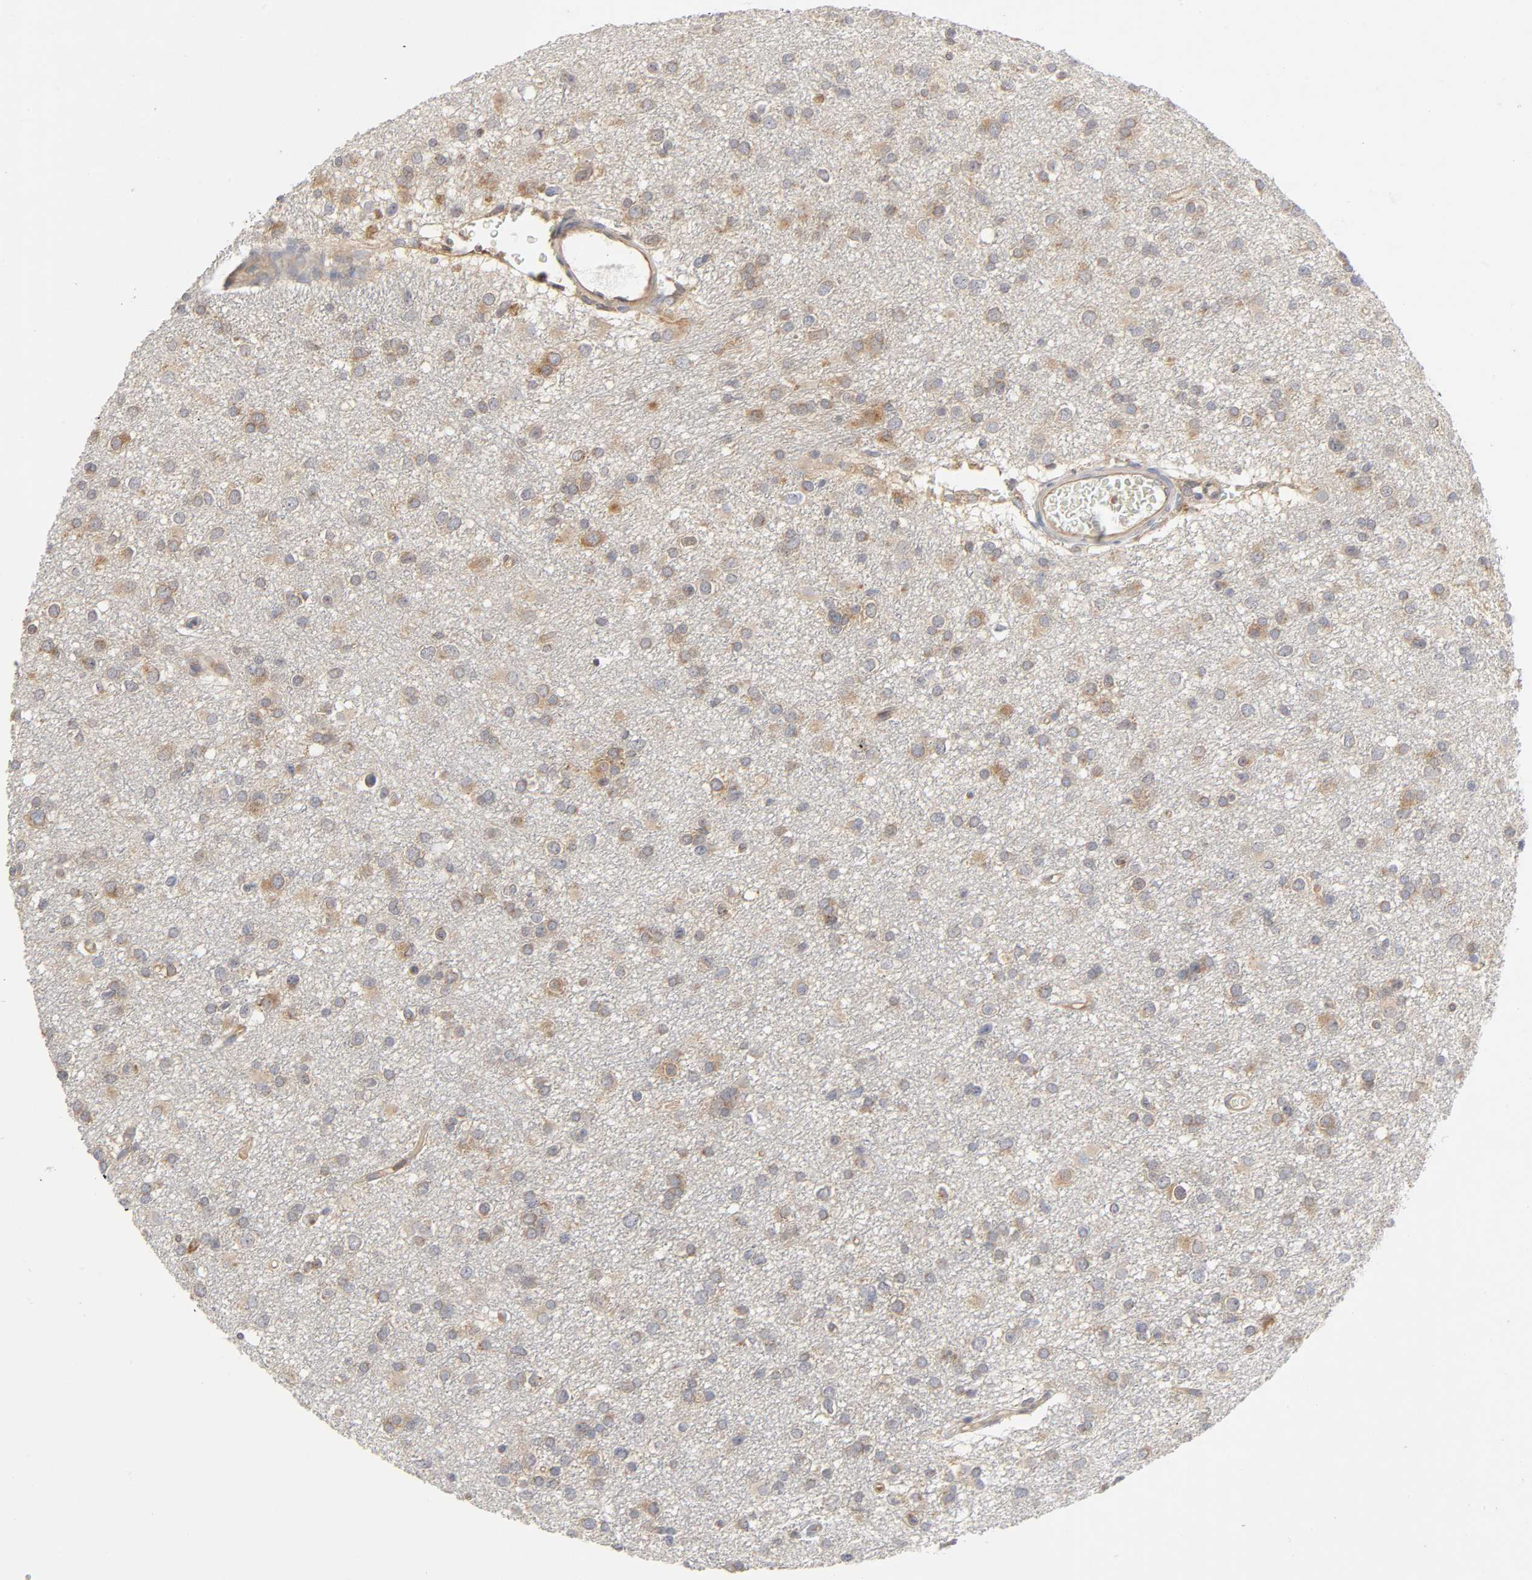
{"staining": {"intensity": "weak", "quantity": "25%-75%", "location": "cytoplasmic/membranous"}, "tissue": "glioma", "cell_type": "Tumor cells", "image_type": "cancer", "snomed": [{"axis": "morphology", "description": "Glioma, malignant, Low grade"}, {"axis": "topography", "description": "Brain"}], "caption": "DAB (3,3'-diaminobenzidine) immunohistochemical staining of human low-grade glioma (malignant) shows weak cytoplasmic/membranous protein expression in about 25%-75% of tumor cells.", "gene": "SCHIP1", "patient": {"sex": "male", "age": 42}}